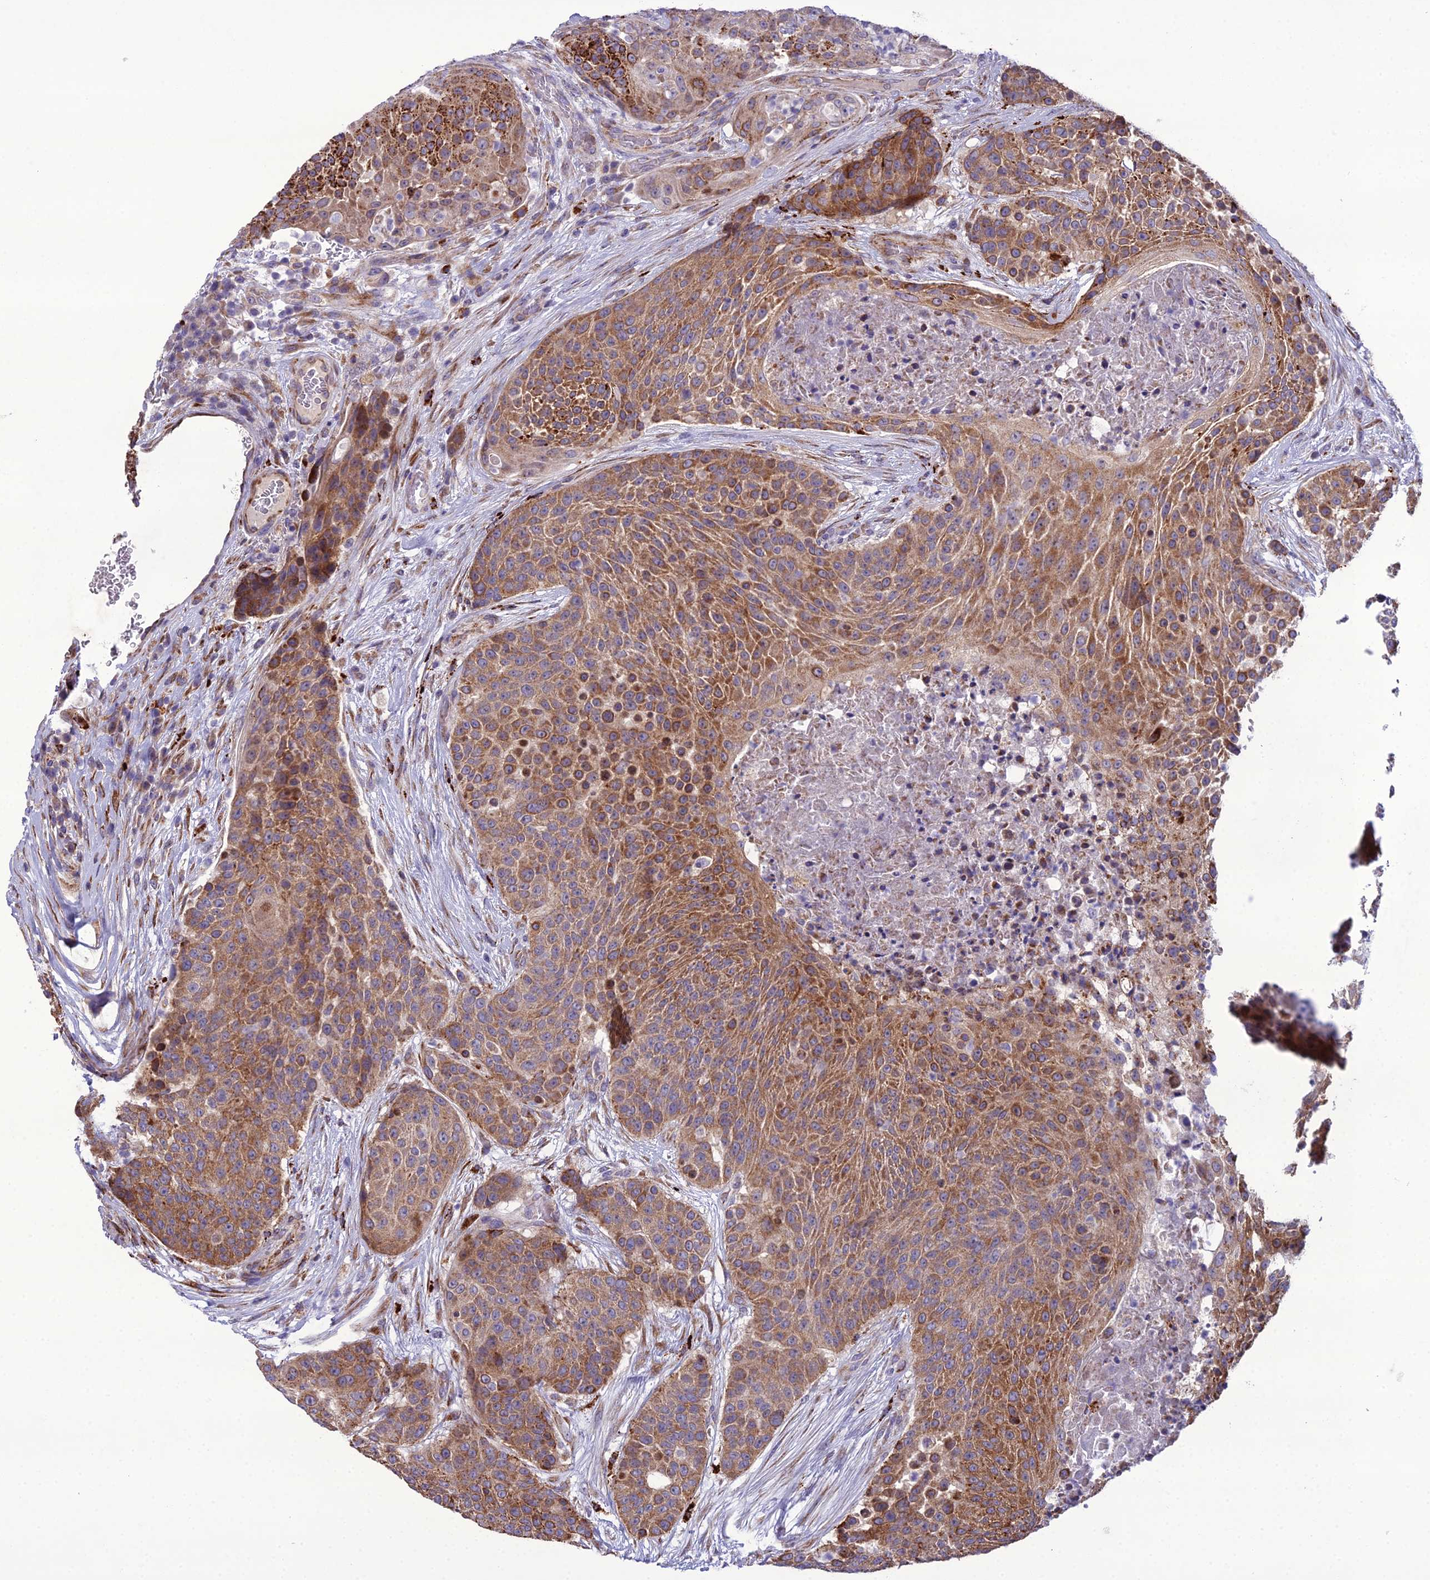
{"staining": {"intensity": "moderate", "quantity": ">75%", "location": "cytoplasmic/membranous"}, "tissue": "urothelial cancer", "cell_type": "Tumor cells", "image_type": "cancer", "snomed": [{"axis": "morphology", "description": "Urothelial carcinoma, High grade"}, {"axis": "topography", "description": "Urinary bladder"}], "caption": "Urothelial carcinoma (high-grade) was stained to show a protein in brown. There is medium levels of moderate cytoplasmic/membranous expression in about >75% of tumor cells. The protein of interest is stained brown, and the nuclei are stained in blue (DAB (3,3'-diaminobenzidine) IHC with brightfield microscopy, high magnification).", "gene": "NODAL", "patient": {"sex": "female", "age": 63}}